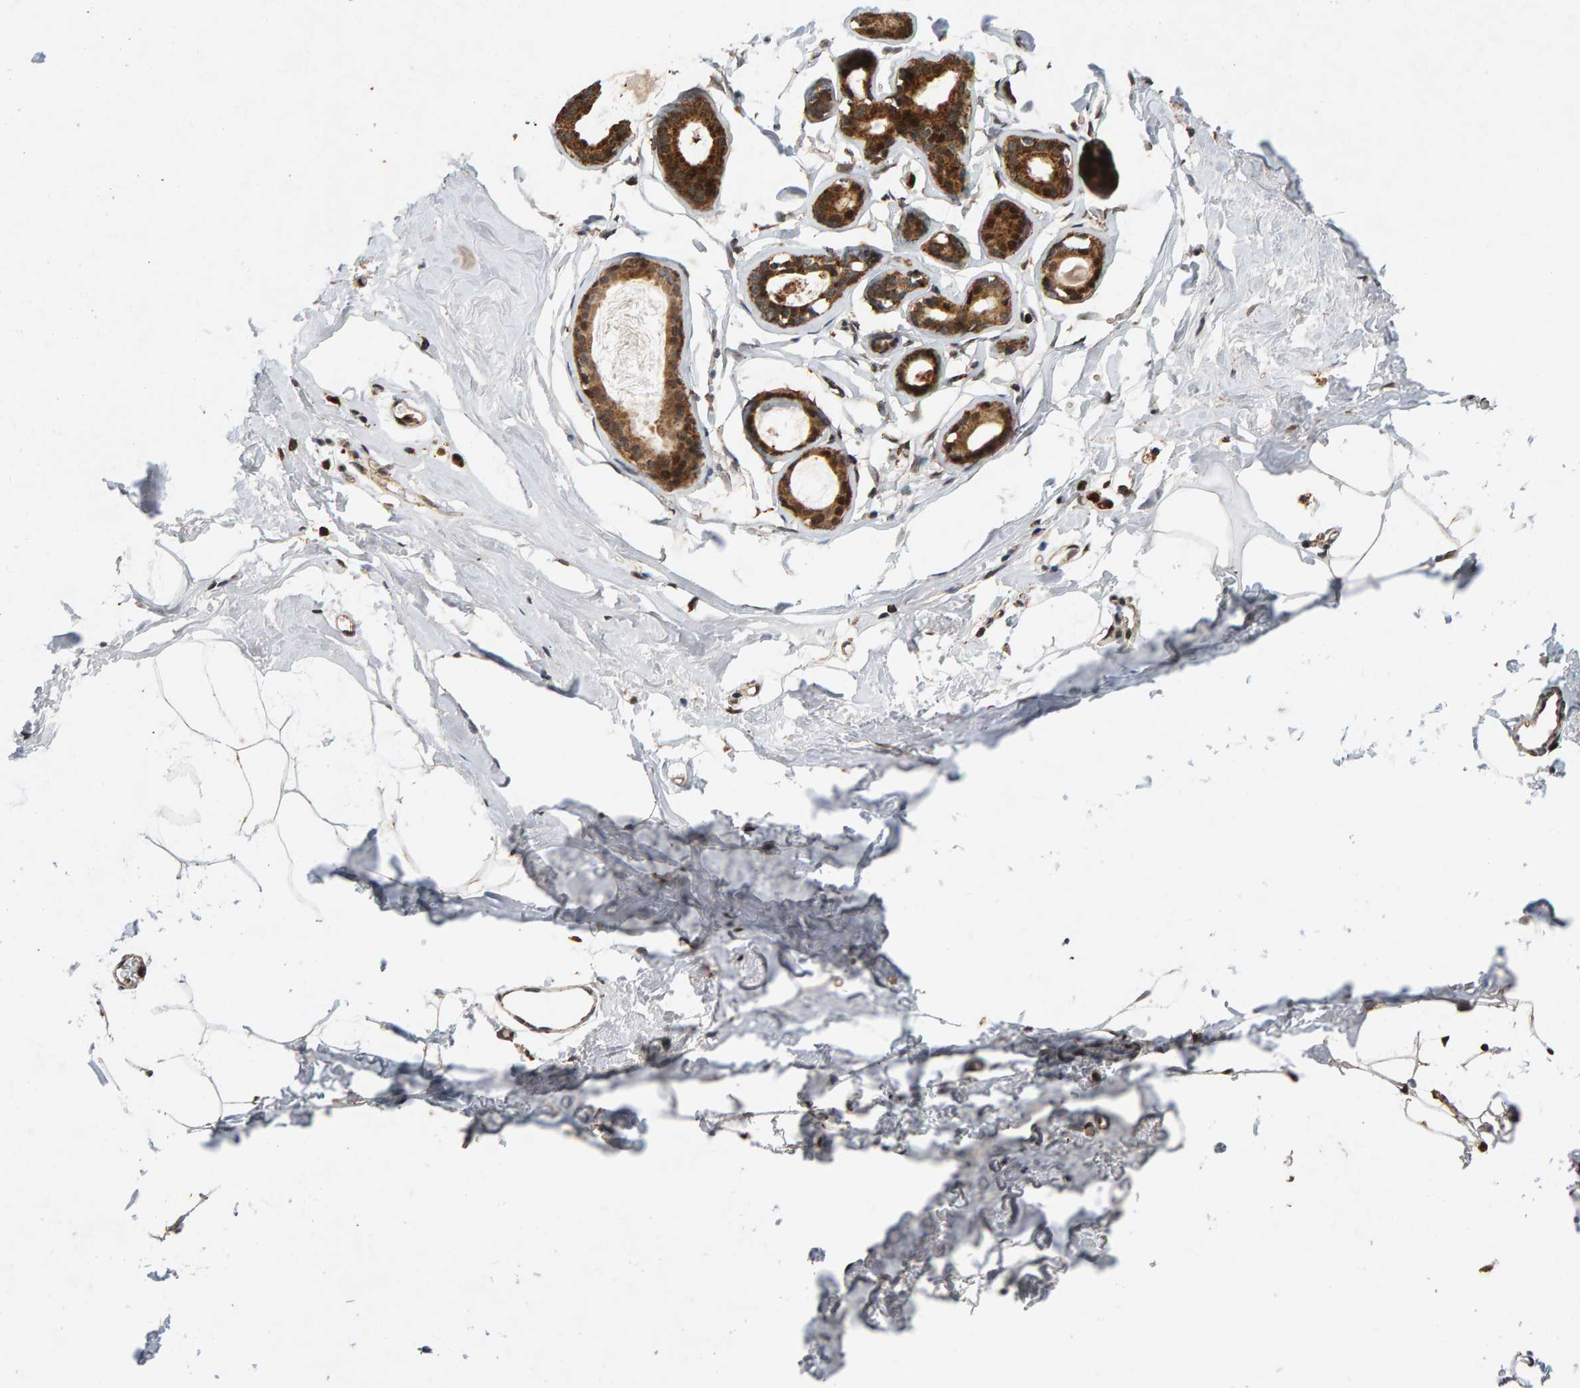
{"staining": {"intensity": "moderate", "quantity": ">75%", "location": "cytoplasmic/membranous"}, "tissue": "adipose tissue", "cell_type": "Adipocytes", "image_type": "normal", "snomed": [{"axis": "morphology", "description": "Normal tissue, NOS"}, {"axis": "morphology", "description": "Fibrosis, NOS"}, {"axis": "topography", "description": "Breast"}, {"axis": "topography", "description": "Adipose tissue"}], "caption": "Adipose tissue stained with IHC reveals moderate cytoplasmic/membranous staining in approximately >75% of adipocytes. (DAB (3,3'-diaminobenzidine) = brown stain, brightfield microscopy at high magnification).", "gene": "GSTK1", "patient": {"sex": "female", "age": 39}}